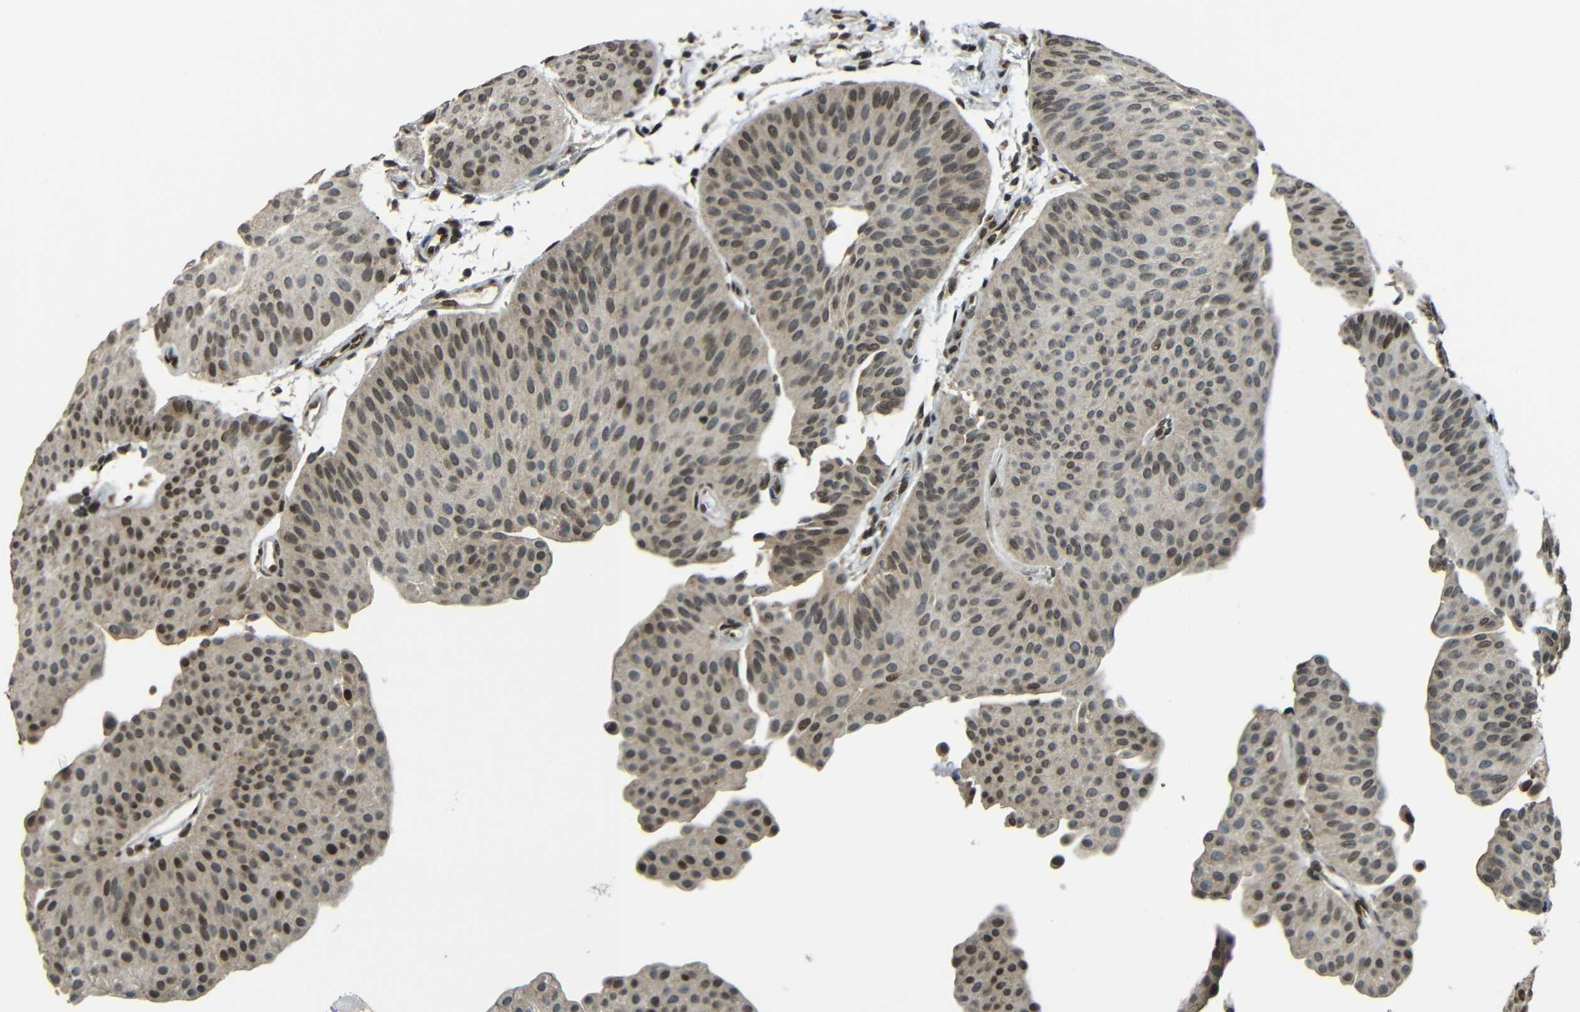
{"staining": {"intensity": "weak", "quantity": ">75%", "location": "cytoplasmic/membranous,nuclear"}, "tissue": "urothelial cancer", "cell_type": "Tumor cells", "image_type": "cancer", "snomed": [{"axis": "morphology", "description": "Urothelial carcinoma, Low grade"}, {"axis": "topography", "description": "Urinary bladder"}], "caption": "DAB immunohistochemical staining of urothelial carcinoma (low-grade) demonstrates weak cytoplasmic/membranous and nuclear protein expression in about >75% of tumor cells. (Stains: DAB in brown, nuclei in blue, Microscopy: brightfield microscopy at high magnification).", "gene": "PSIP1", "patient": {"sex": "female", "age": 60}}